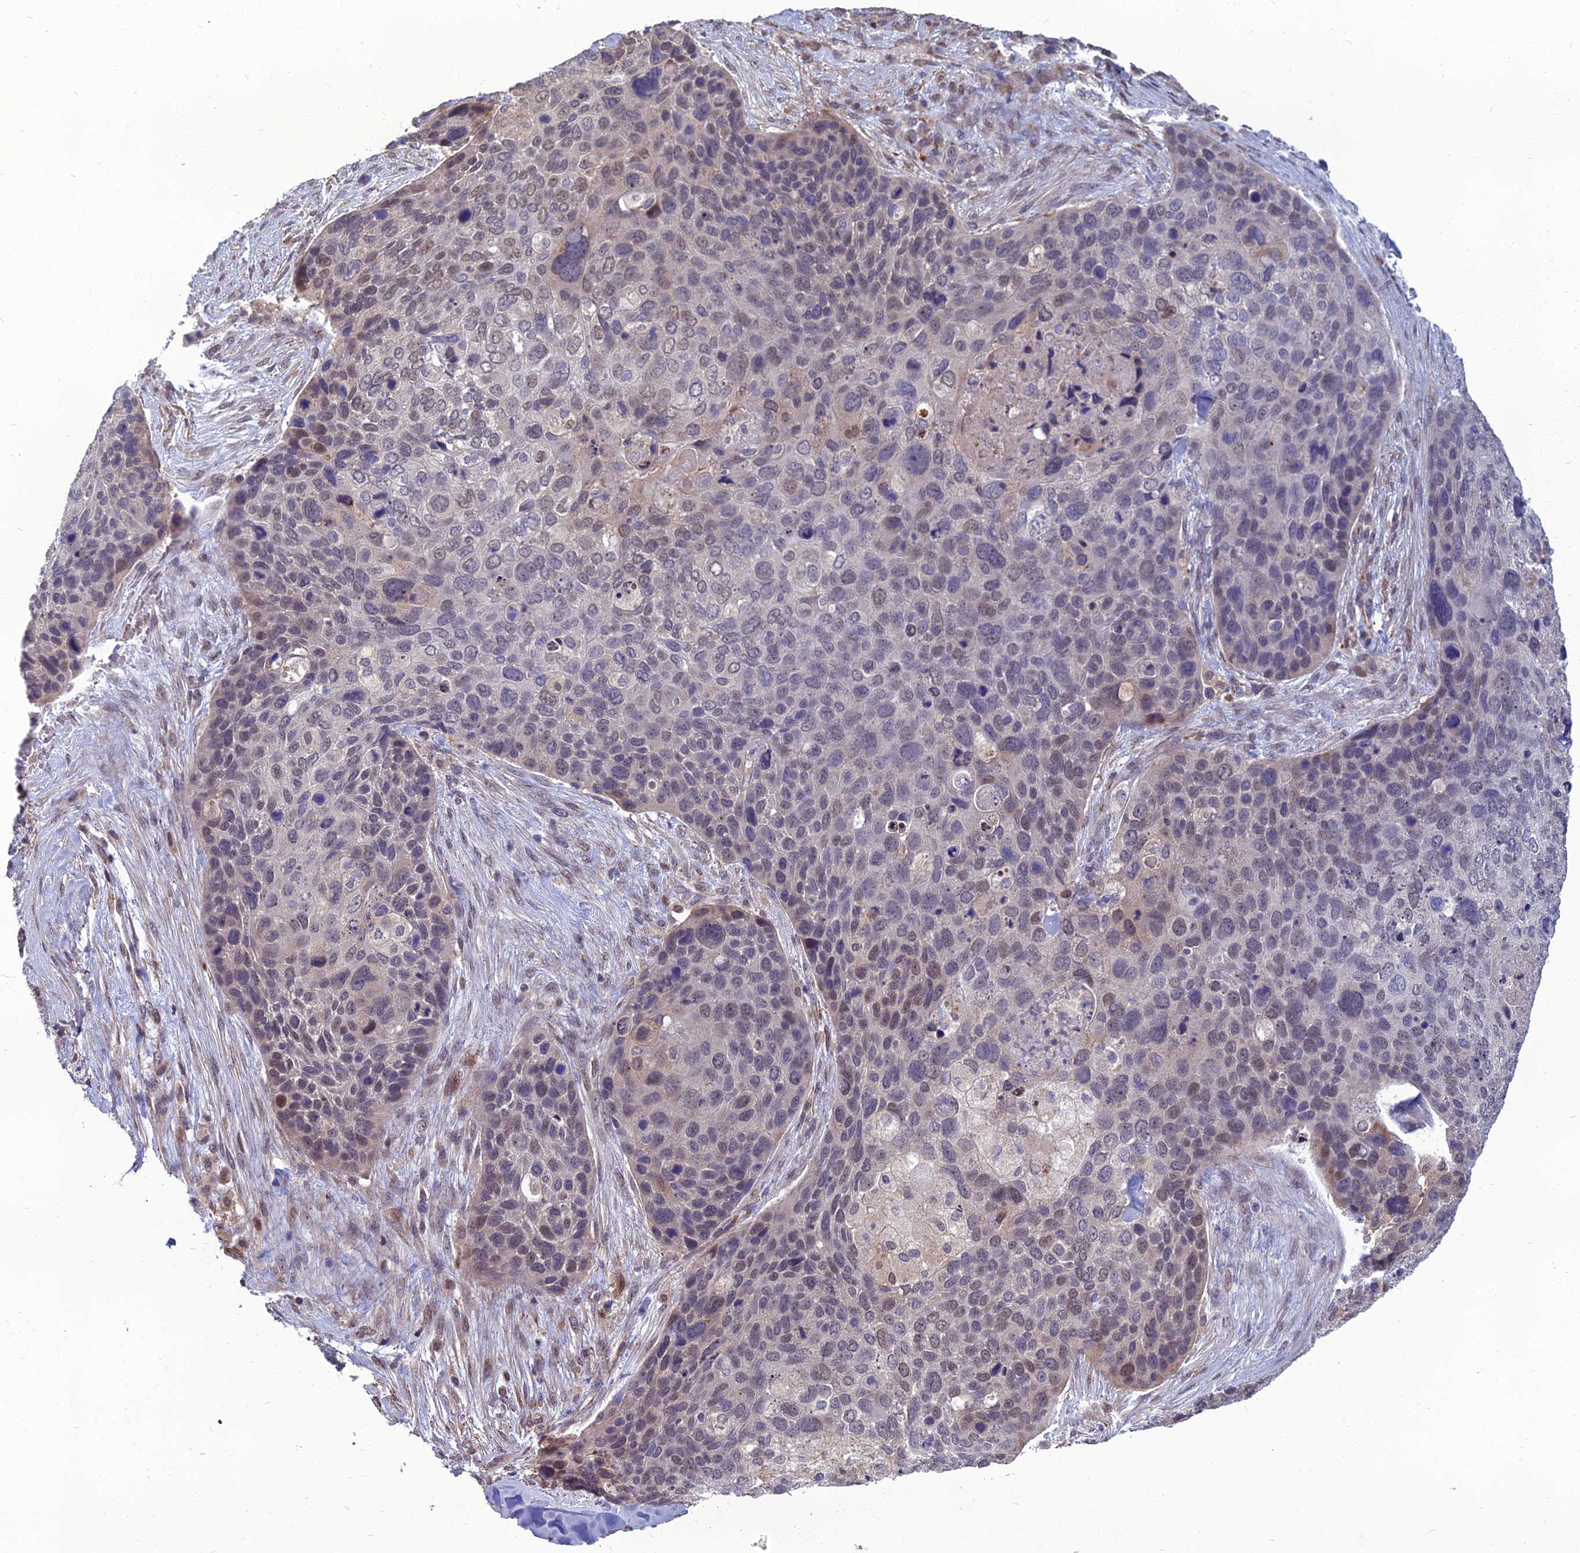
{"staining": {"intensity": "moderate", "quantity": "<25%", "location": "nuclear"}, "tissue": "skin cancer", "cell_type": "Tumor cells", "image_type": "cancer", "snomed": [{"axis": "morphology", "description": "Basal cell carcinoma"}, {"axis": "topography", "description": "Skin"}], "caption": "Immunohistochemistry image of neoplastic tissue: human skin cancer stained using immunohistochemistry (IHC) reveals low levels of moderate protein expression localized specifically in the nuclear of tumor cells, appearing as a nuclear brown color.", "gene": "NR4A3", "patient": {"sex": "female", "age": 74}}